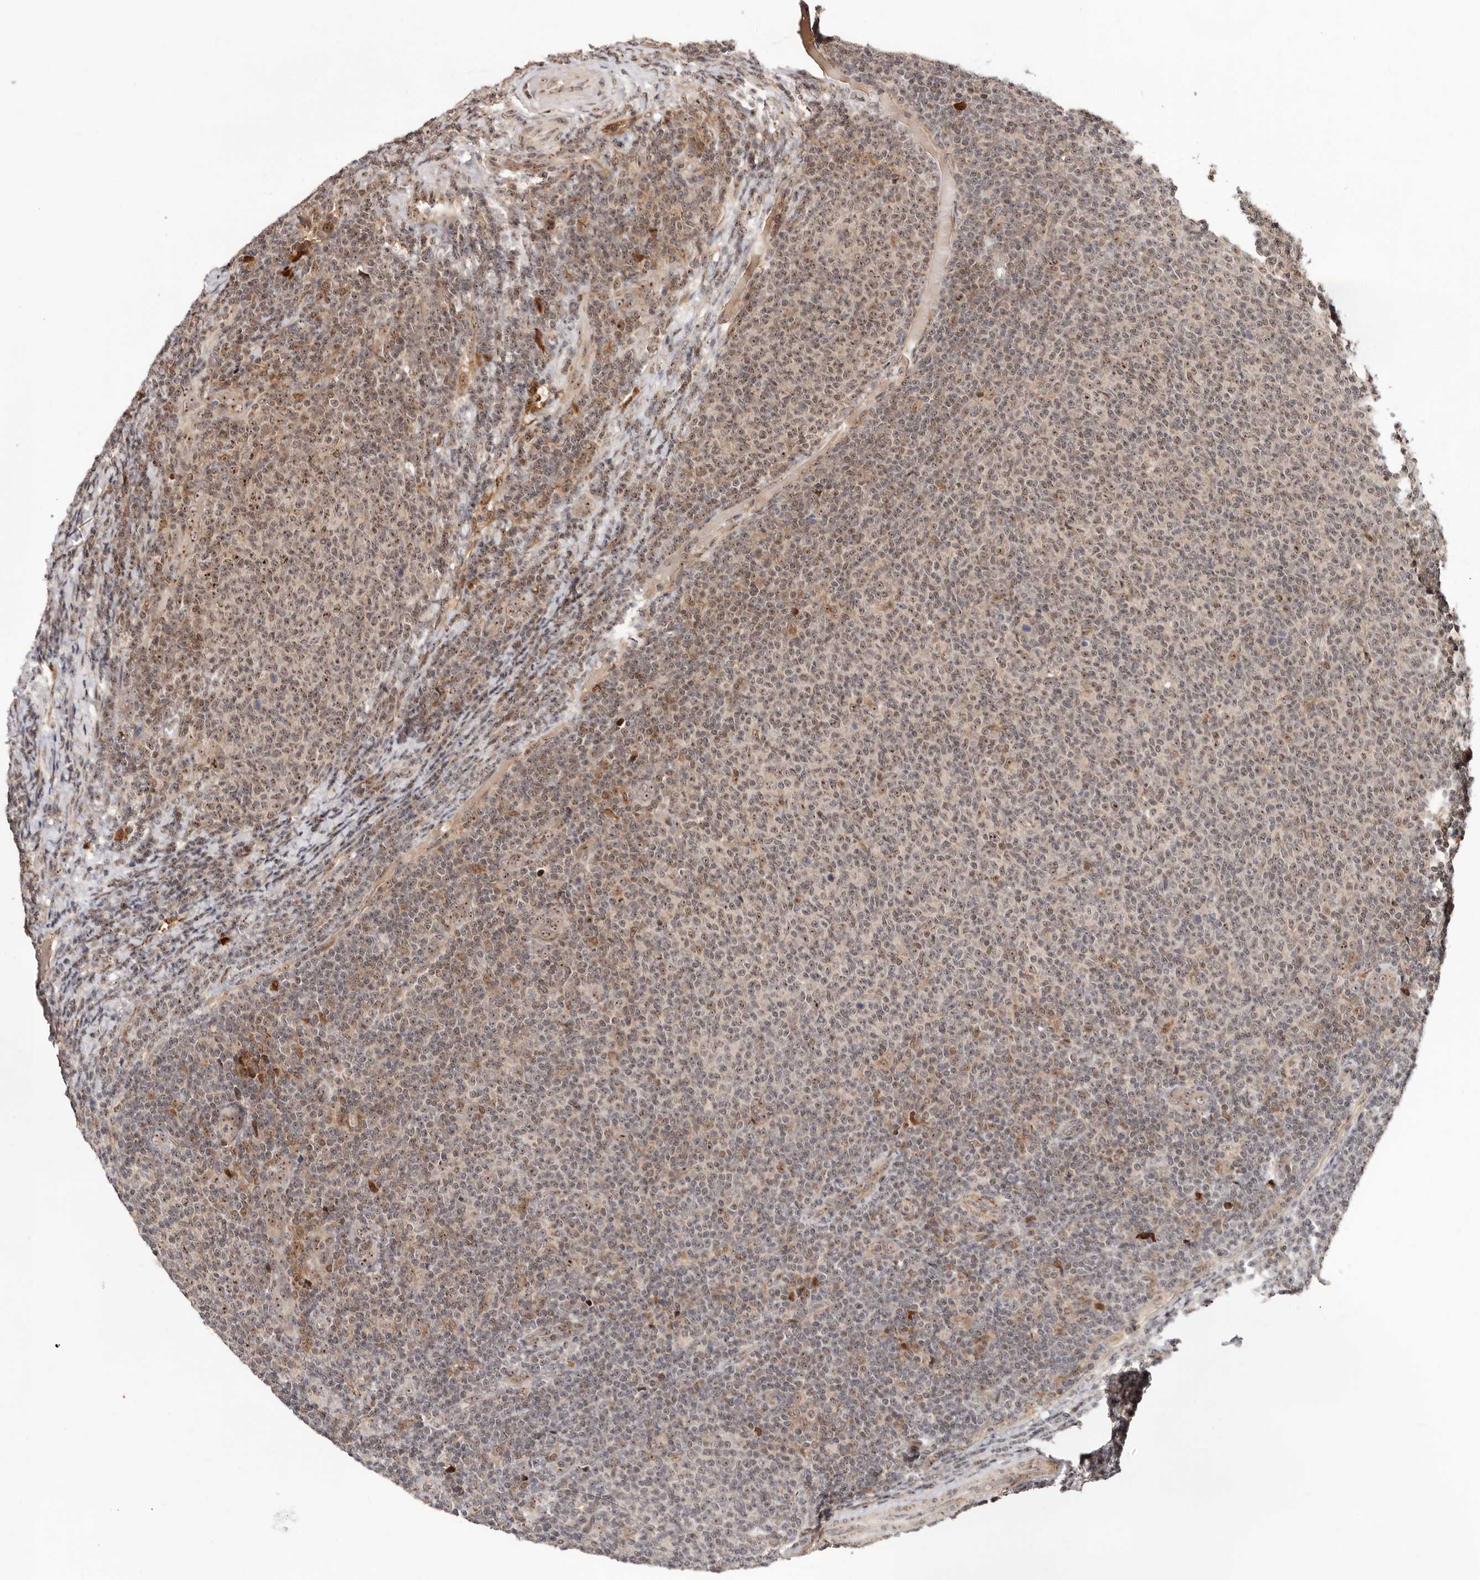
{"staining": {"intensity": "moderate", "quantity": ">75%", "location": "nuclear"}, "tissue": "lymphoma", "cell_type": "Tumor cells", "image_type": "cancer", "snomed": [{"axis": "morphology", "description": "Malignant lymphoma, non-Hodgkin's type, Low grade"}, {"axis": "topography", "description": "Lymph node"}], "caption": "Immunohistochemistry photomicrograph of human malignant lymphoma, non-Hodgkin's type (low-grade) stained for a protein (brown), which exhibits medium levels of moderate nuclear staining in about >75% of tumor cells.", "gene": "APOL6", "patient": {"sex": "male", "age": 66}}